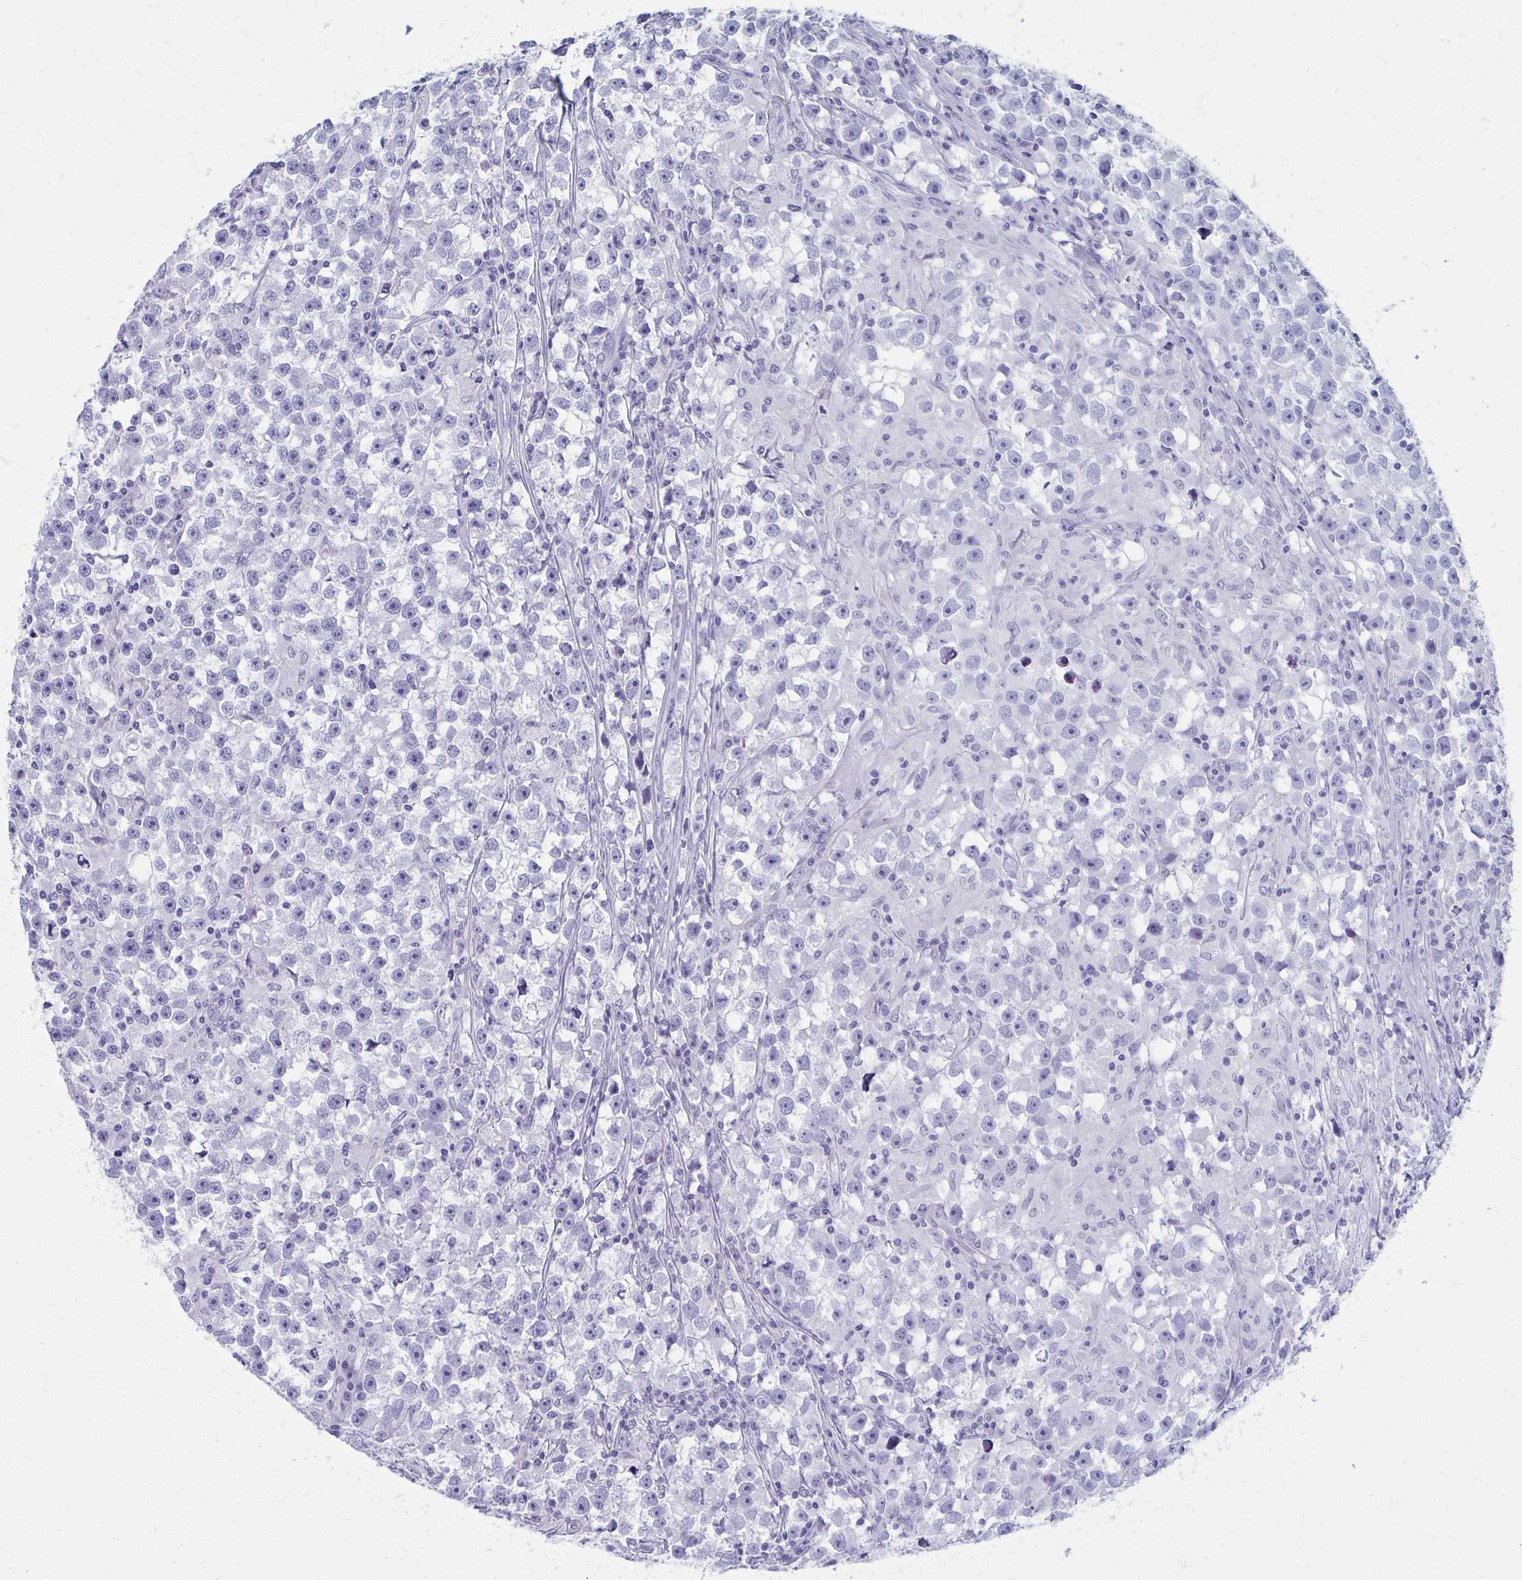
{"staining": {"intensity": "negative", "quantity": "none", "location": "none"}, "tissue": "testis cancer", "cell_type": "Tumor cells", "image_type": "cancer", "snomed": [{"axis": "morphology", "description": "Seminoma, NOS"}, {"axis": "topography", "description": "Testis"}], "caption": "Tumor cells are negative for protein expression in human testis seminoma.", "gene": "MPLKIP", "patient": {"sex": "male", "age": 33}}